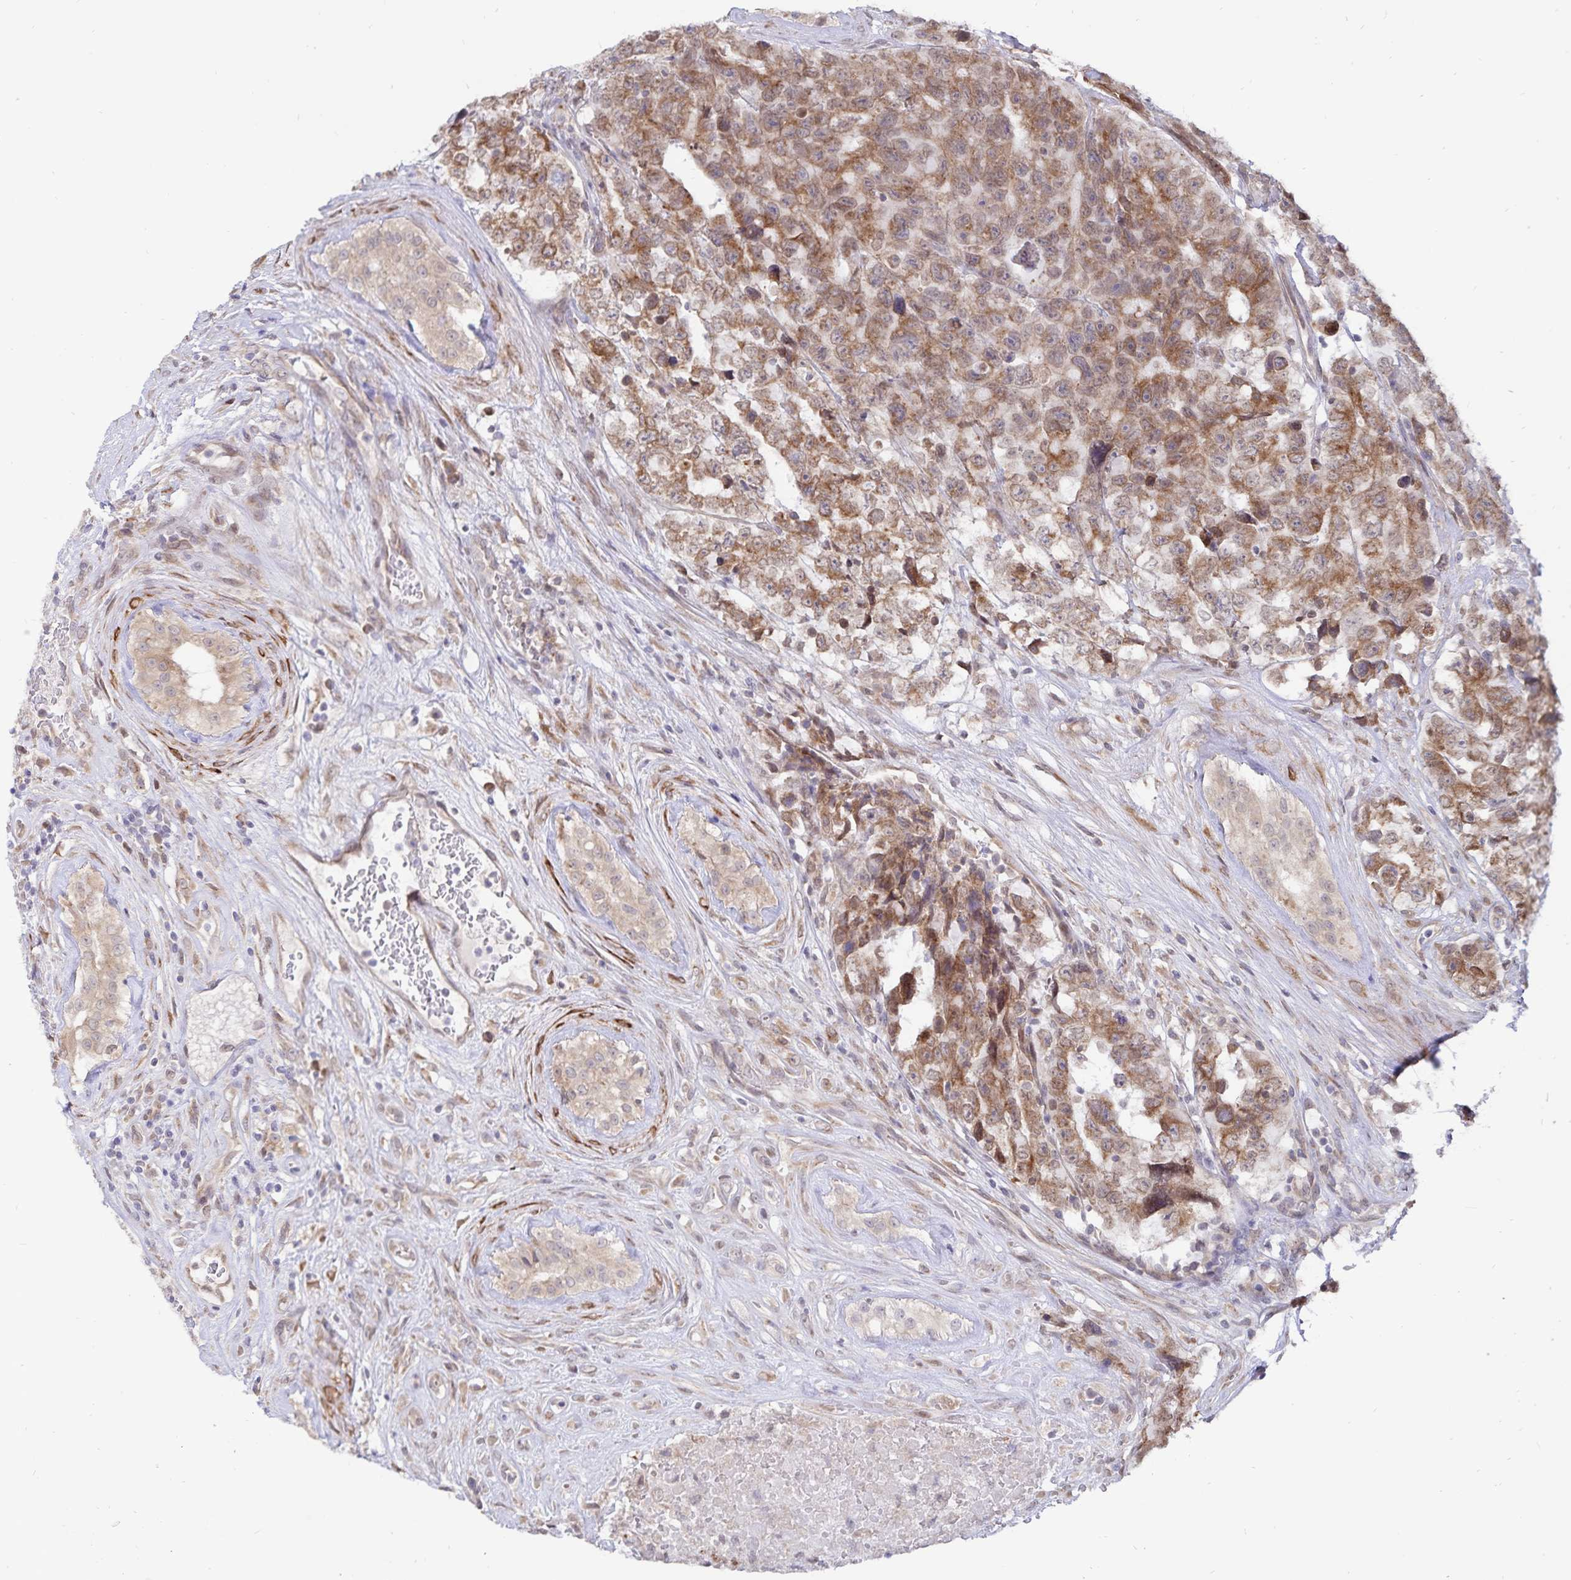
{"staining": {"intensity": "moderate", "quantity": ">75%", "location": "cytoplasmic/membranous"}, "tissue": "testis cancer", "cell_type": "Tumor cells", "image_type": "cancer", "snomed": [{"axis": "morphology", "description": "Carcinoma, Embryonal, NOS"}, {"axis": "topography", "description": "Testis"}], "caption": "Immunohistochemistry of testis cancer (embryonal carcinoma) demonstrates medium levels of moderate cytoplasmic/membranous expression in about >75% of tumor cells.", "gene": "ATP2A2", "patient": {"sex": "male", "age": 24}}